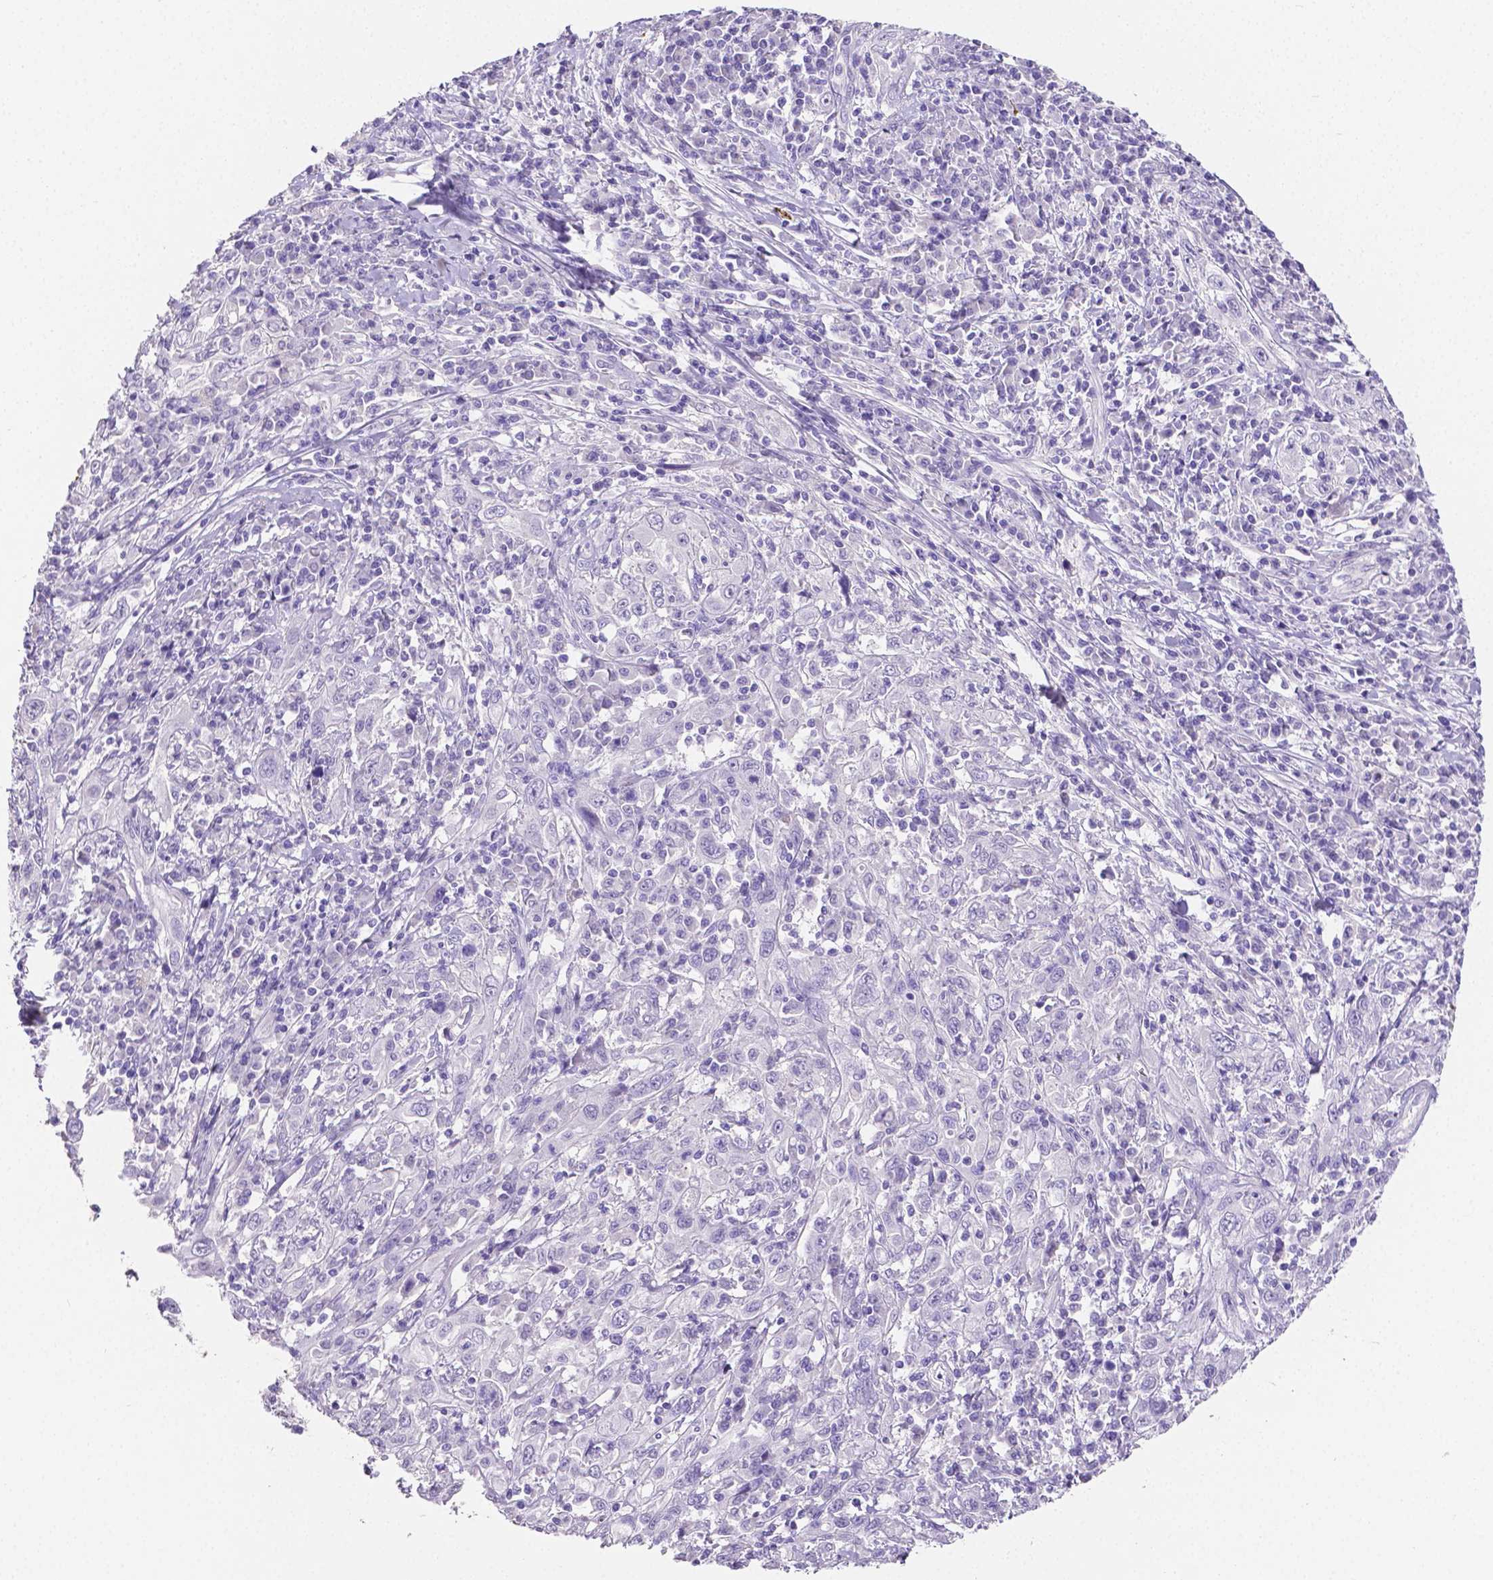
{"staining": {"intensity": "negative", "quantity": "none", "location": "none"}, "tissue": "cervical cancer", "cell_type": "Tumor cells", "image_type": "cancer", "snomed": [{"axis": "morphology", "description": "Squamous cell carcinoma, NOS"}, {"axis": "topography", "description": "Cervix"}], "caption": "Immunohistochemistry (IHC) of human cervical cancer reveals no expression in tumor cells. (DAB IHC visualized using brightfield microscopy, high magnification).", "gene": "SLC22A2", "patient": {"sex": "female", "age": 46}}